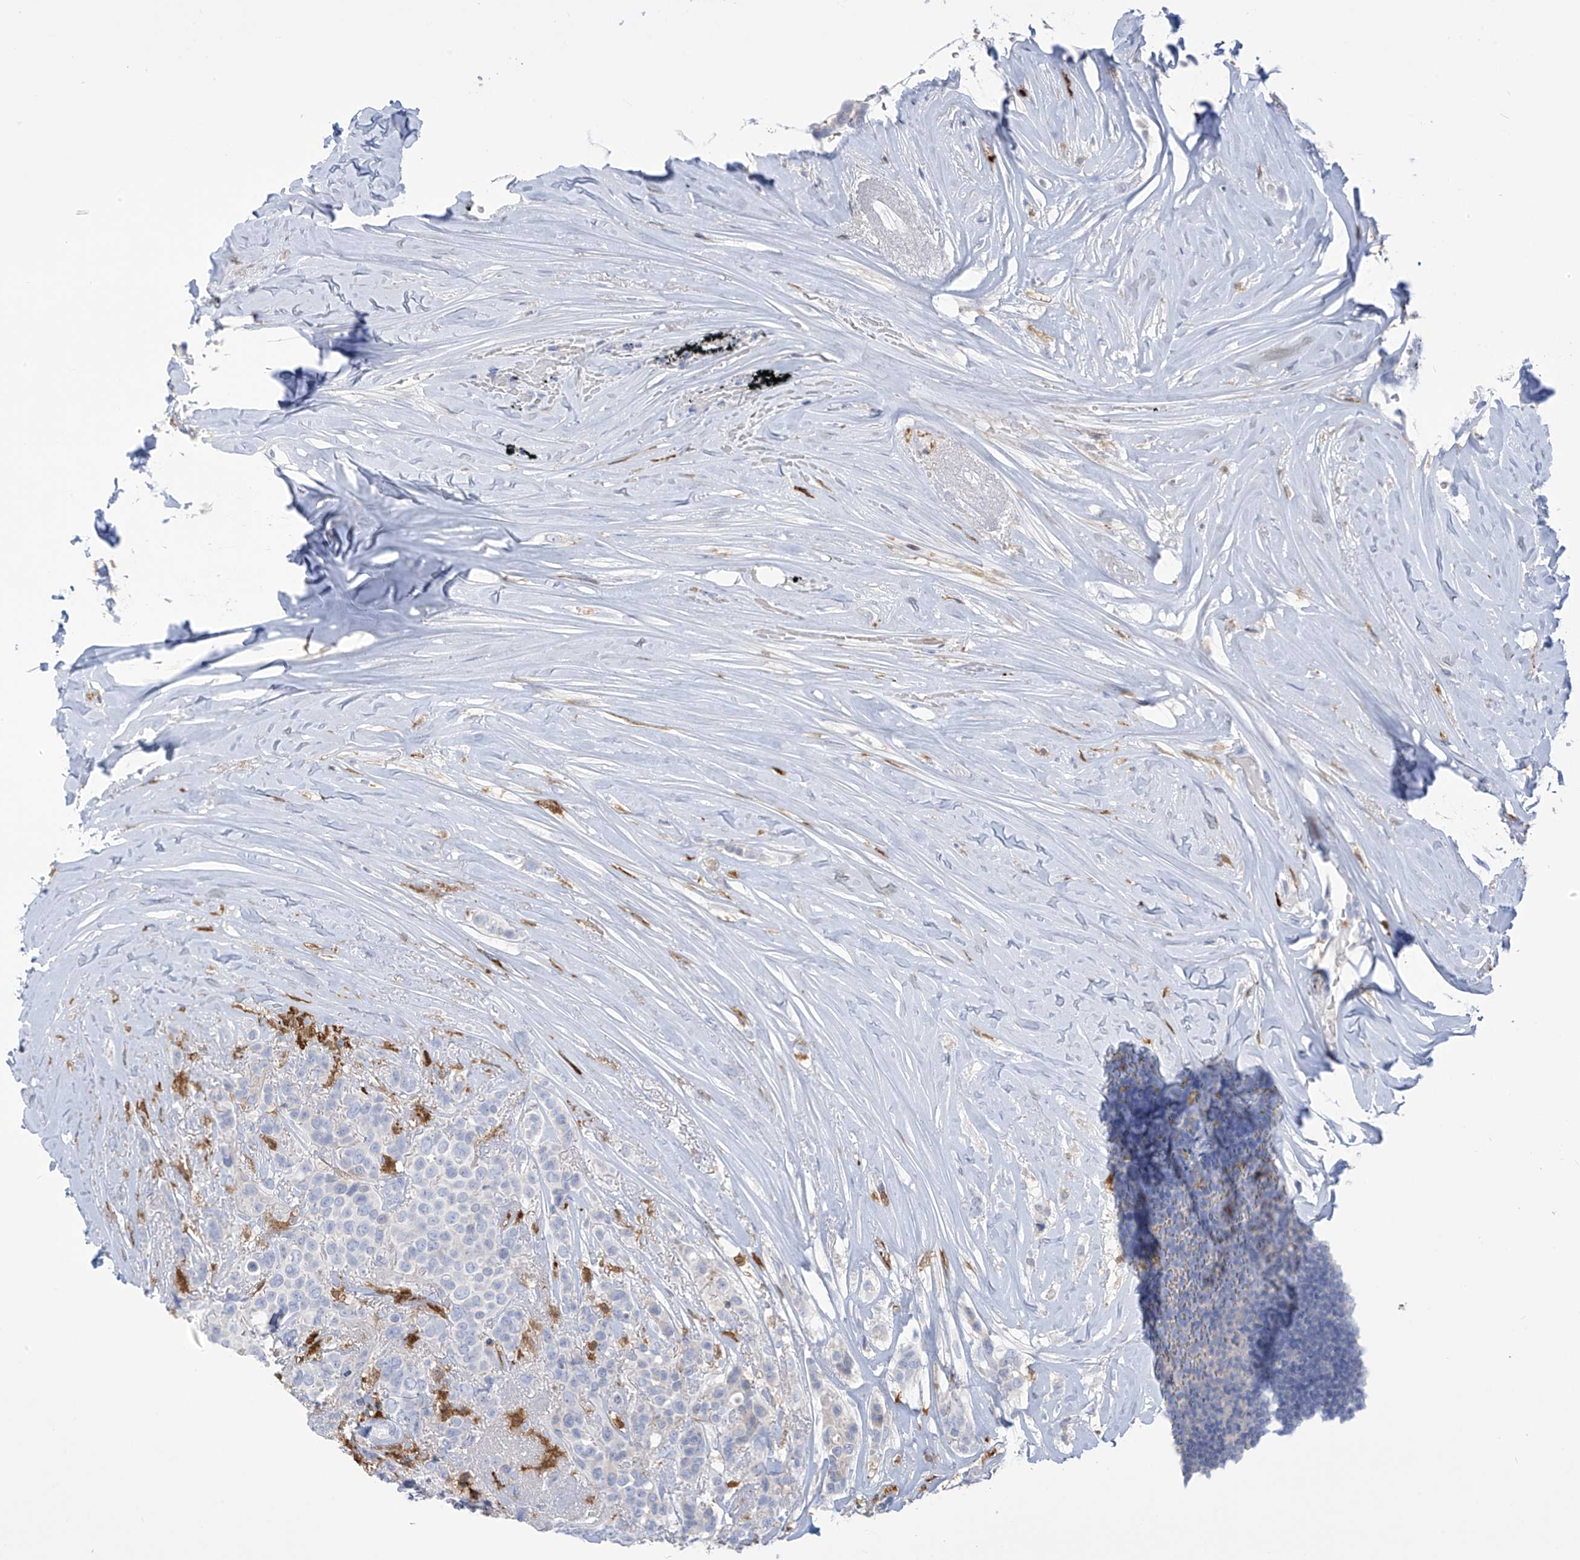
{"staining": {"intensity": "negative", "quantity": "none", "location": "none"}, "tissue": "breast cancer", "cell_type": "Tumor cells", "image_type": "cancer", "snomed": [{"axis": "morphology", "description": "Lobular carcinoma"}, {"axis": "topography", "description": "Breast"}], "caption": "A micrograph of human lobular carcinoma (breast) is negative for staining in tumor cells.", "gene": "TRMT2B", "patient": {"sex": "female", "age": 51}}